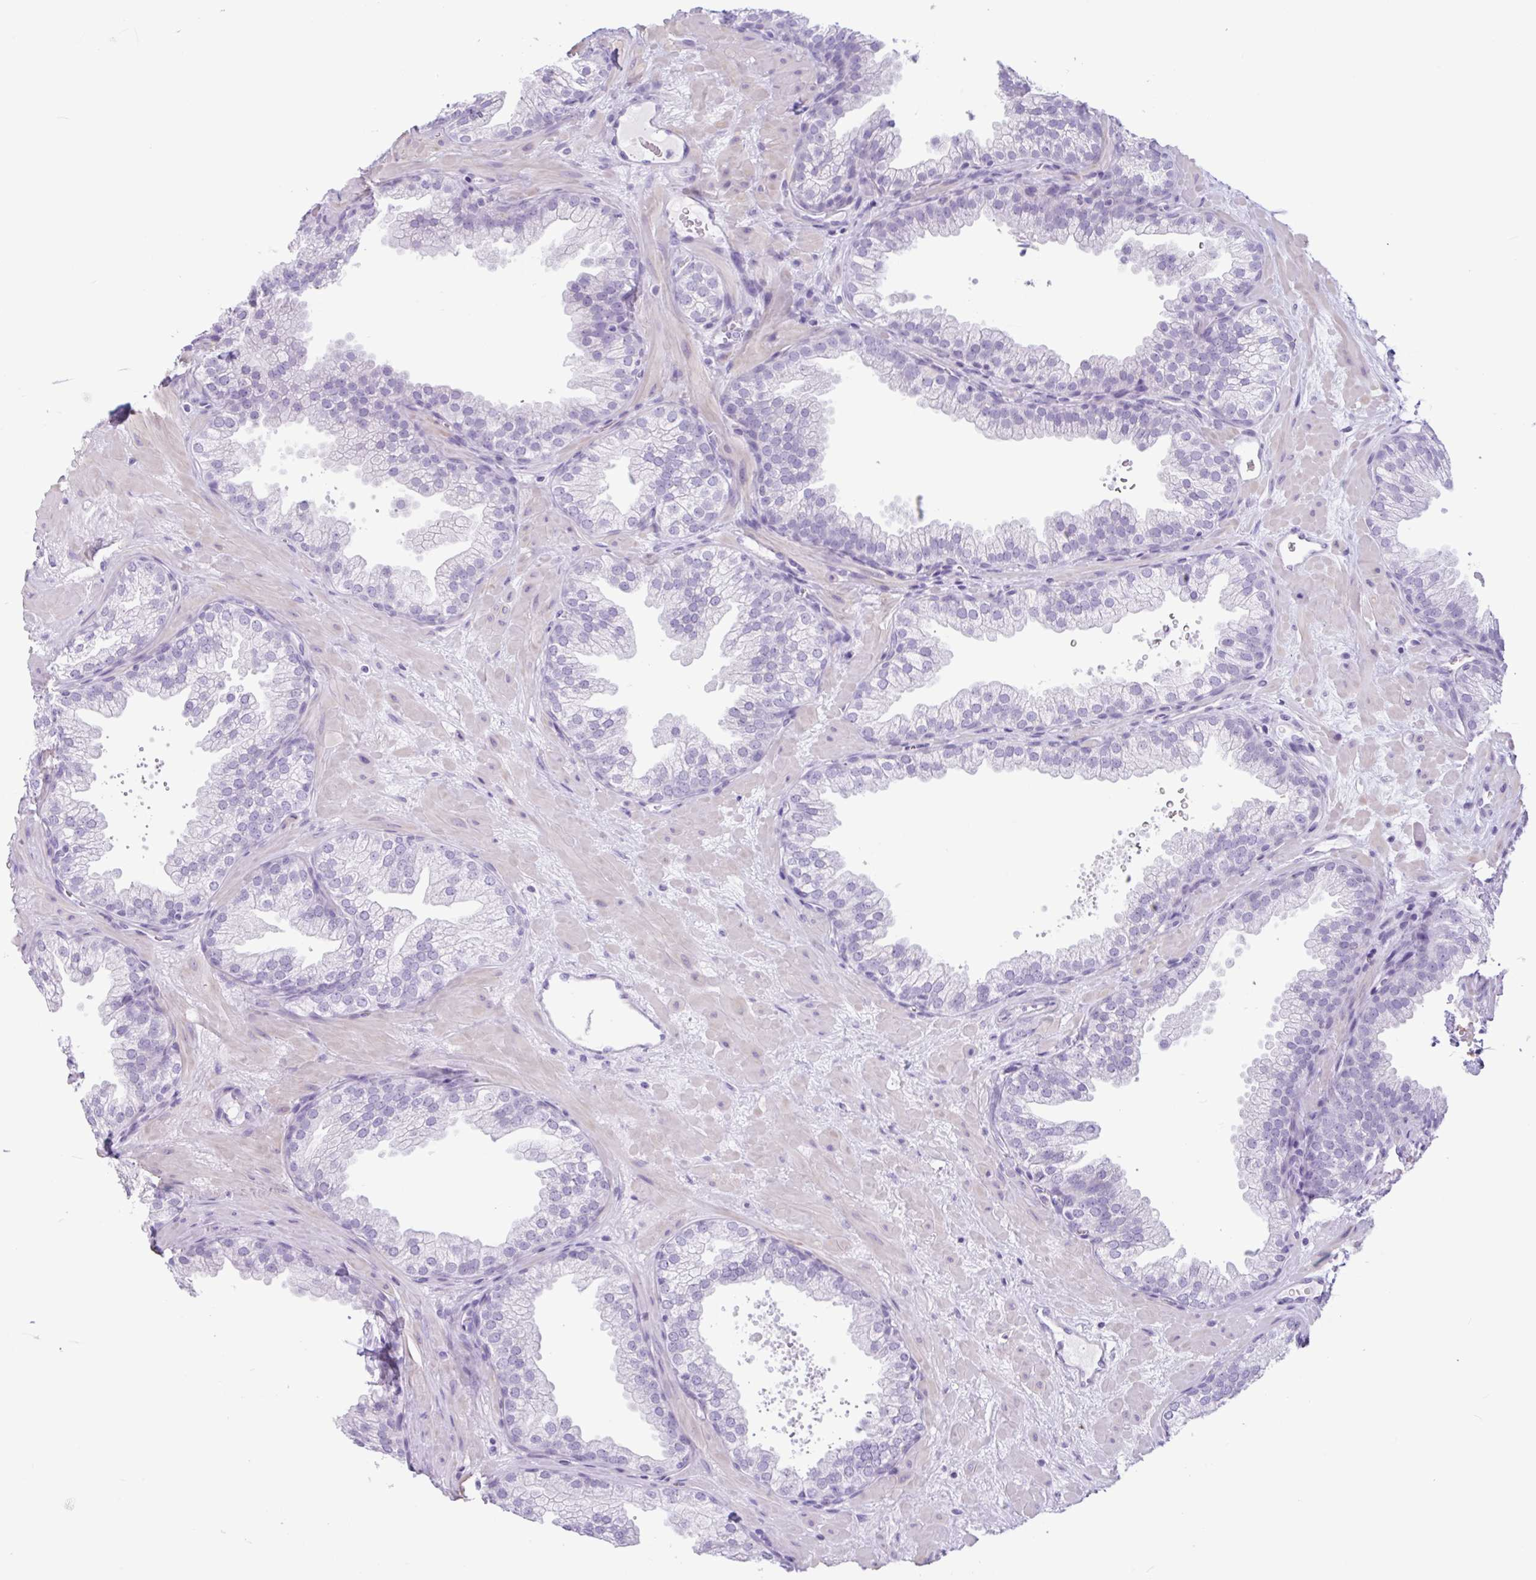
{"staining": {"intensity": "negative", "quantity": "none", "location": "none"}, "tissue": "prostate", "cell_type": "Glandular cells", "image_type": "normal", "snomed": [{"axis": "morphology", "description": "Normal tissue, NOS"}, {"axis": "topography", "description": "Prostate"}], "caption": "IHC of normal human prostate demonstrates no positivity in glandular cells. (Stains: DAB (3,3'-diaminobenzidine) IHC with hematoxylin counter stain, Microscopy: brightfield microscopy at high magnification).", "gene": "CTSE", "patient": {"sex": "male", "age": 37}}